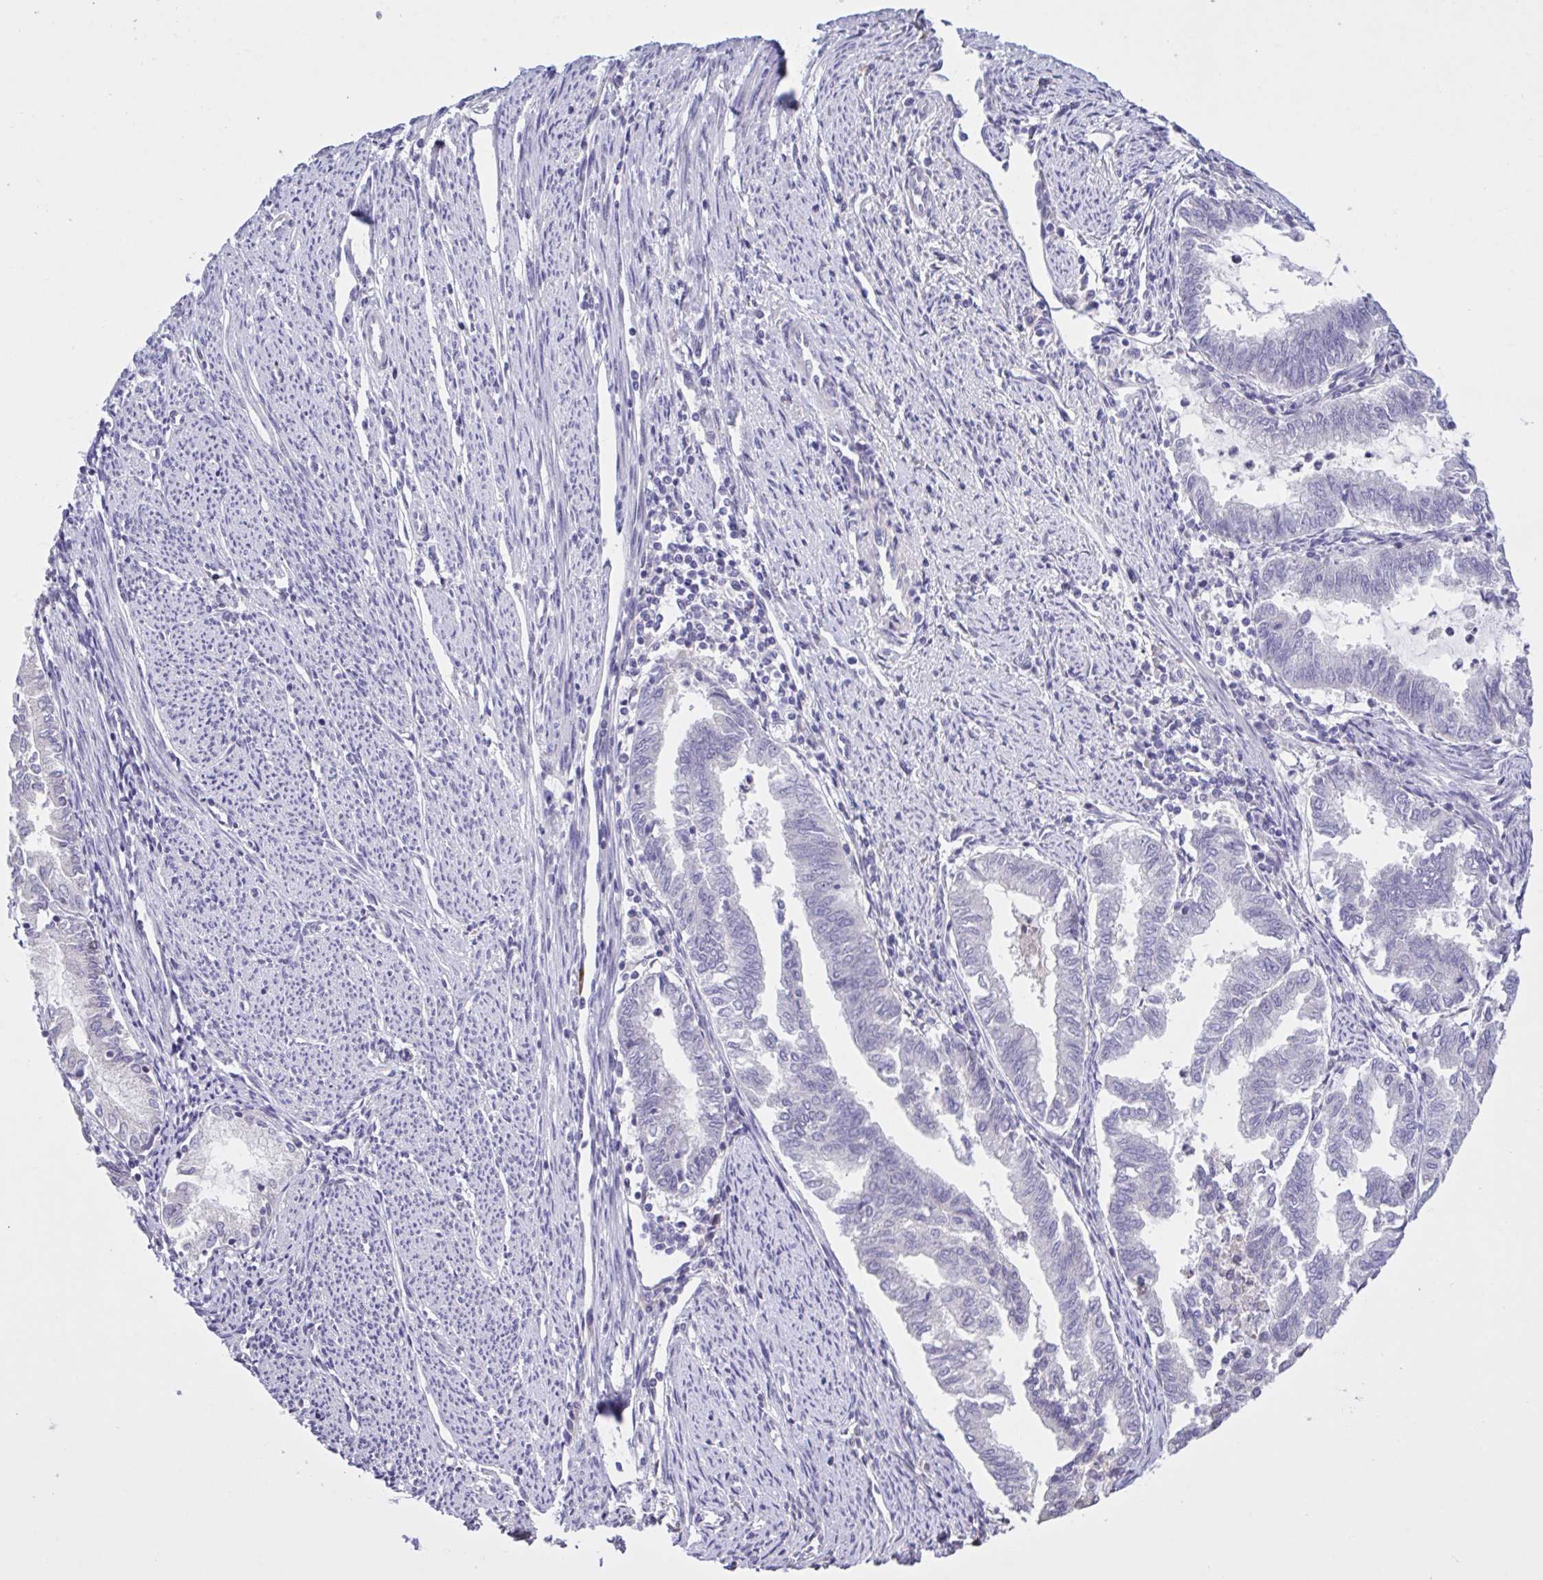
{"staining": {"intensity": "negative", "quantity": "none", "location": "none"}, "tissue": "endometrial cancer", "cell_type": "Tumor cells", "image_type": "cancer", "snomed": [{"axis": "morphology", "description": "Adenocarcinoma, NOS"}, {"axis": "topography", "description": "Endometrium"}], "caption": "Immunohistochemical staining of endometrial cancer (adenocarcinoma) reveals no significant staining in tumor cells.", "gene": "MRGPRX2", "patient": {"sex": "female", "age": 79}}